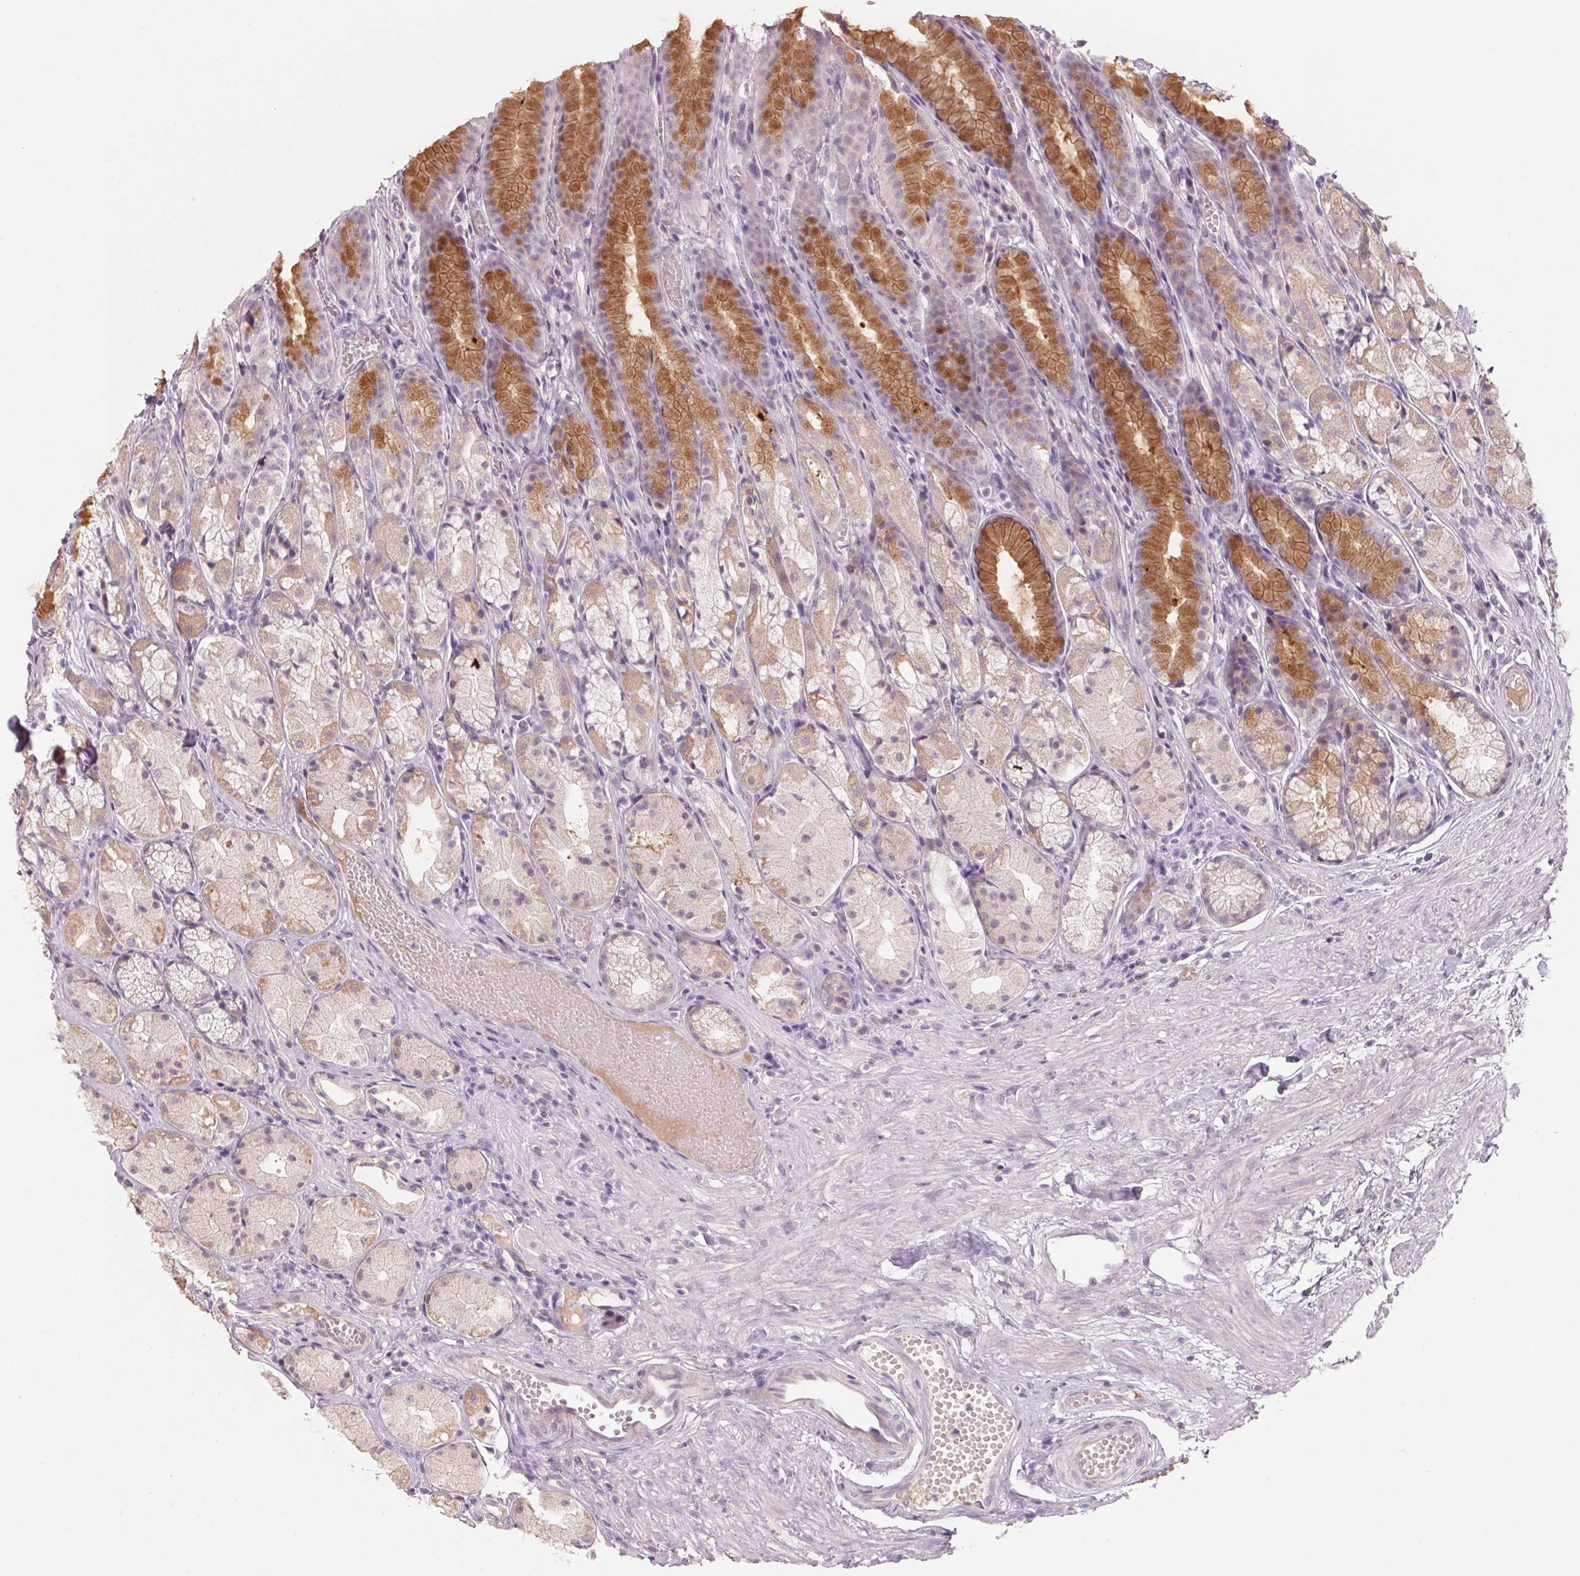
{"staining": {"intensity": "moderate", "quantity": "25%-75%", "location": "cytoplasmic/membranous"}, "tissue": "stomach", "cell_type": "Glandular cells", "image_type": "normal", "snomed": [{"axis": "morphology", "description": "Normal tissue, NOS"}, {"axis": "topography", "description": "Stomach"}], "caption": "A micrograph of stomach stained for a protein demonstrates moderate cytoplasmic/membranous brown staining in glandular cells. (IHC, brightfield microscopy, high magnification).", "gene": "ADAM20", "patient": {"sex": "male", "age": 70}}